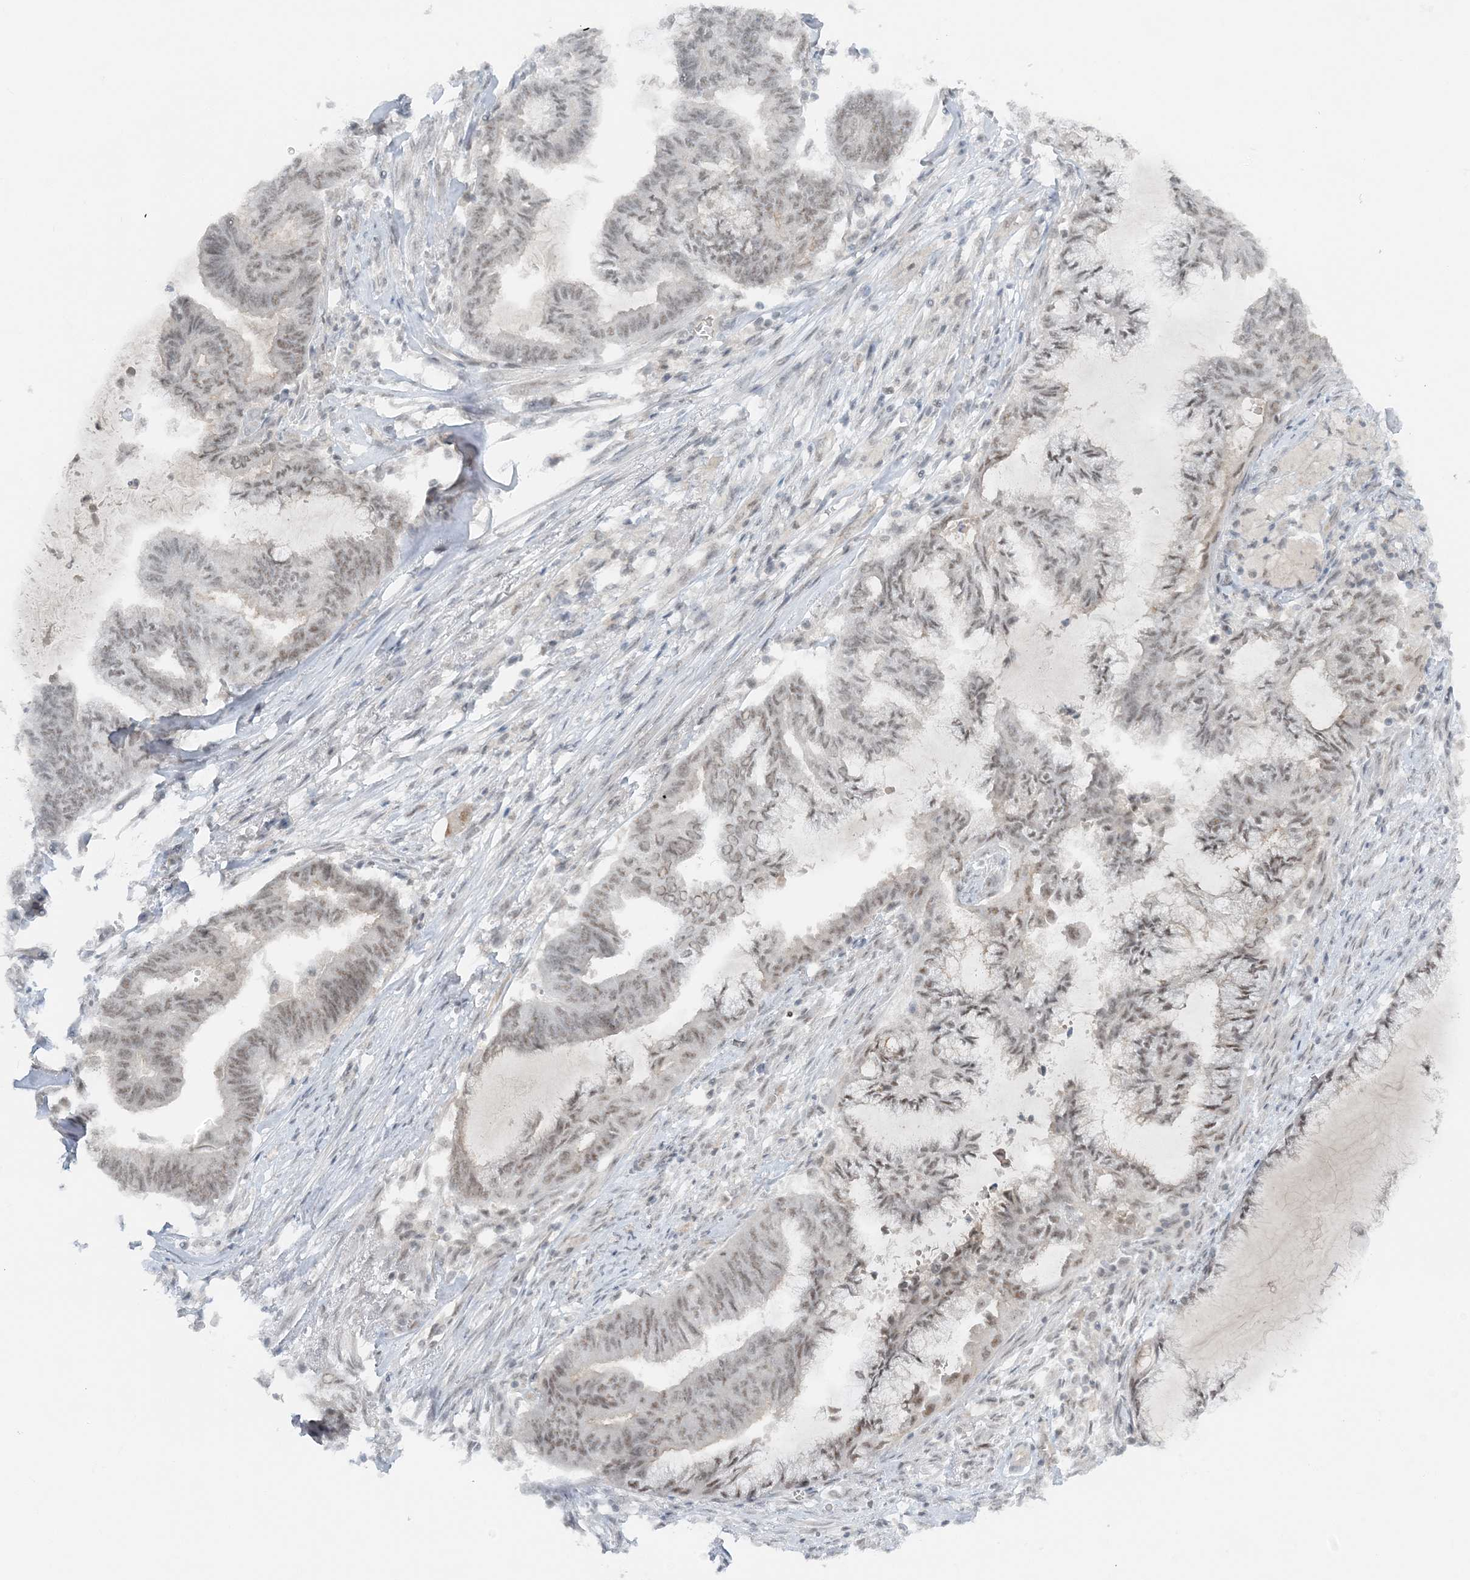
{"staining": {"intensity": "weak", "quantity": "<25%", "location": "nuclear"}, "tissue": "endometrial cancer", "cell_type": "Tumor cells", "image_type": "cancer", "snomed": [{"axis": "morphology", "description": "Adenocarcinoma, NOS"}, {"axis": "topography", "description": "Endometrium"}], "caption": "DAB immunohistochemical staining of adenocarcinoma (endometrial) displays no significant staining in tumor cells.", "gene": "ATP11A", "patient": {"sex": "female", "age": 86}}